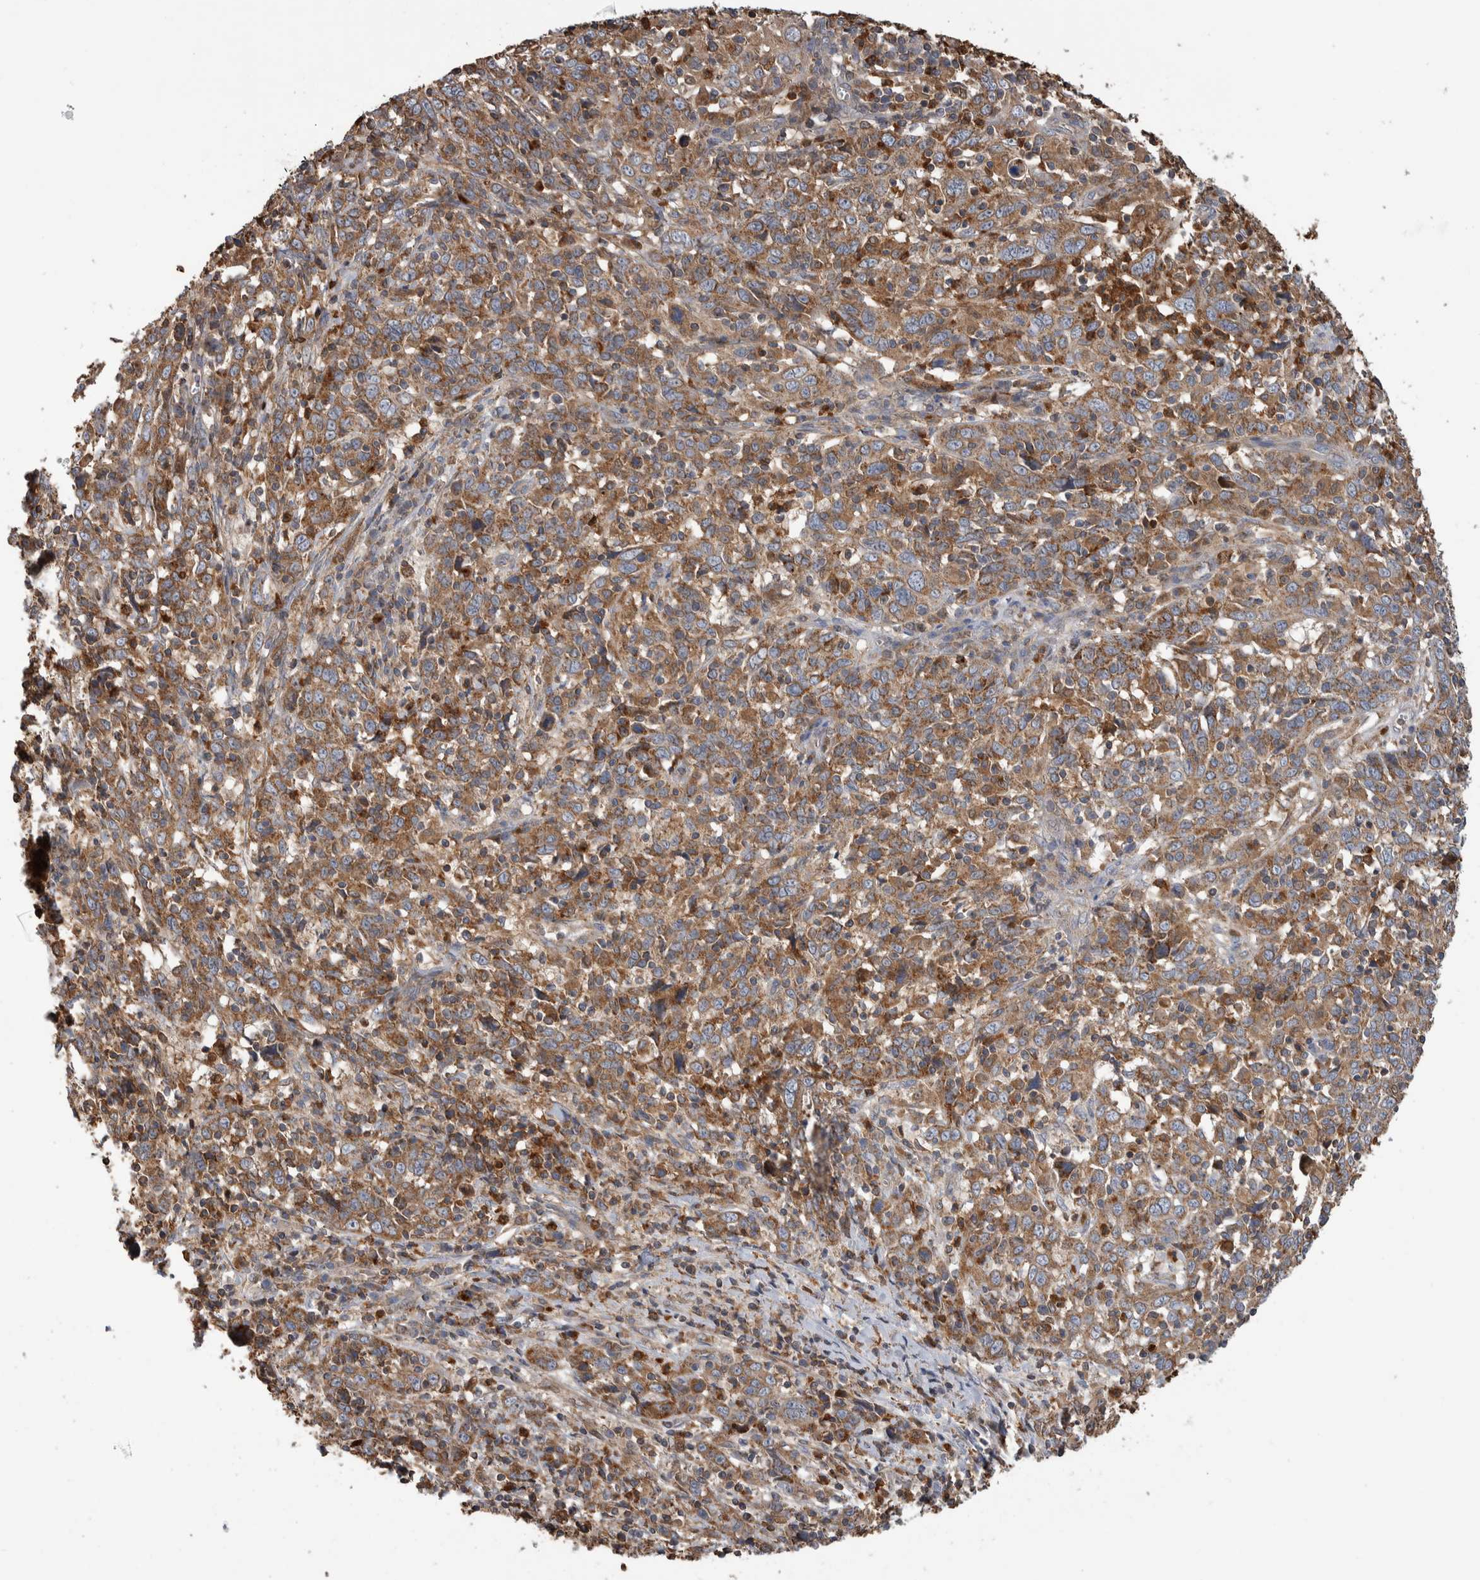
{"staining": {"intensity": "weak", "quantity": ">75%", "location": "cytoplasmic/membranous"}, "tissue": "cervical cancer", "cell_type": "Tumor cells", "image_type": "cancer", "snomed": [{"axis": "morphology", "description": "Squamous cell carcinoma, NOS"}, {"axis": "topography", "description": "Cervix"}], "caption": "Cervical cancer tissue demonstrates weak cytoplasmic/membranous staining in about >75% of tumor cells", "gene": "SDCBP", "patient": {"sex": "female", "age": 46}}